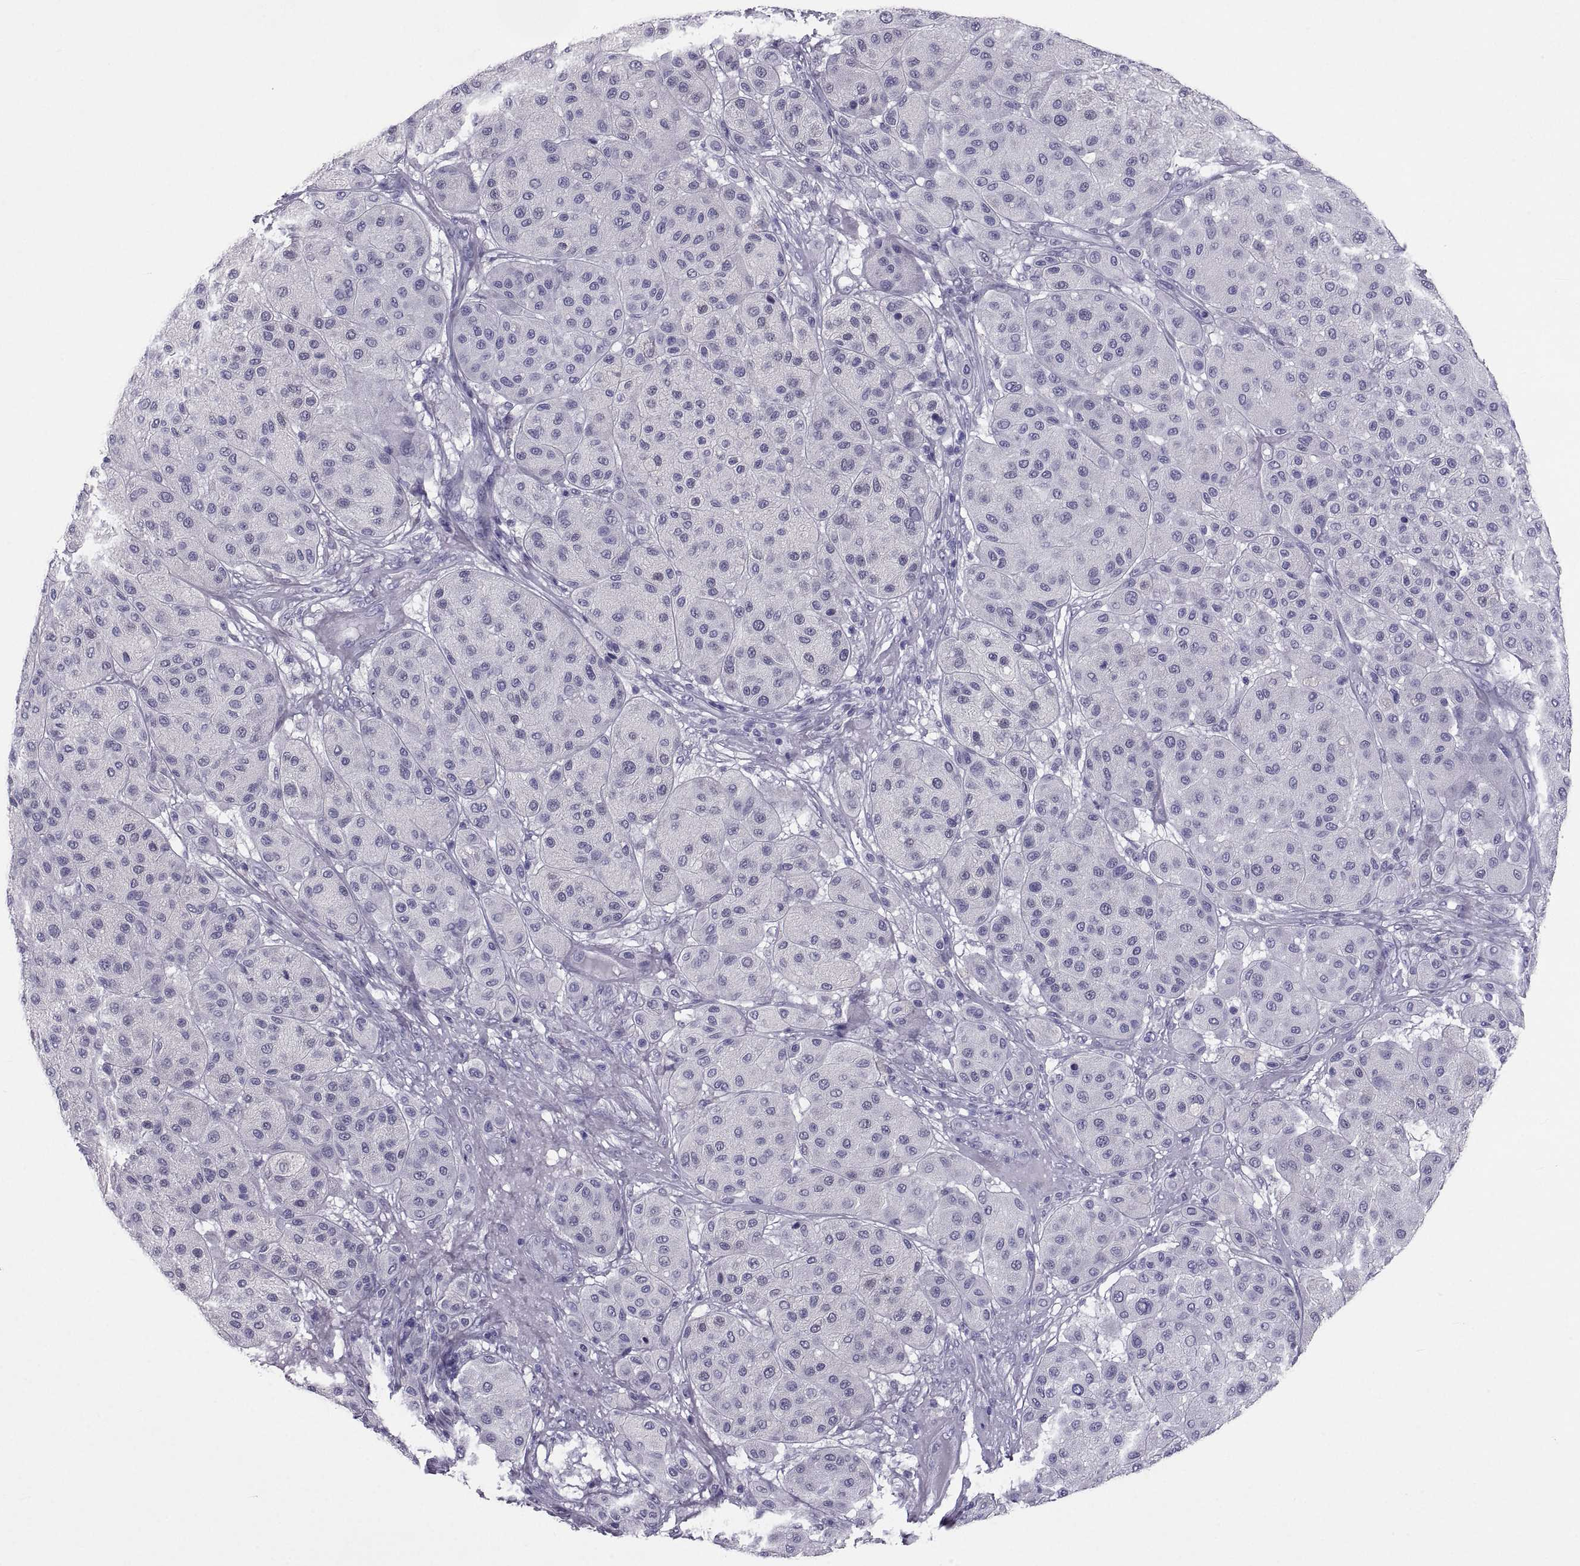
{"staining": {"intensity": "negative", "quantity": "none", "location": "none"}, "tissue": "melanoma", "cell_type": "Tumor cells", "image_type": "cancer", "snomed": [{"axis": "morphology", "description": "Malignant melanoma, Metastatic site"}, {"axis": "topography", "description": "Smooth muscle"}], "caption": "DAB immunohistochemical staining of malignant melanoma (metastatic site) exhibits no significant expression in tumor cells. (Stains: DAB (3,3'-diaminobenzidine) immunohistochemistry (IHC) with hematoxylin counter stain, Microscopy: brightfield microscopy at high magnification).", "gene": "PCSK1N", "patient": {"sex": "male", "age": 41}}